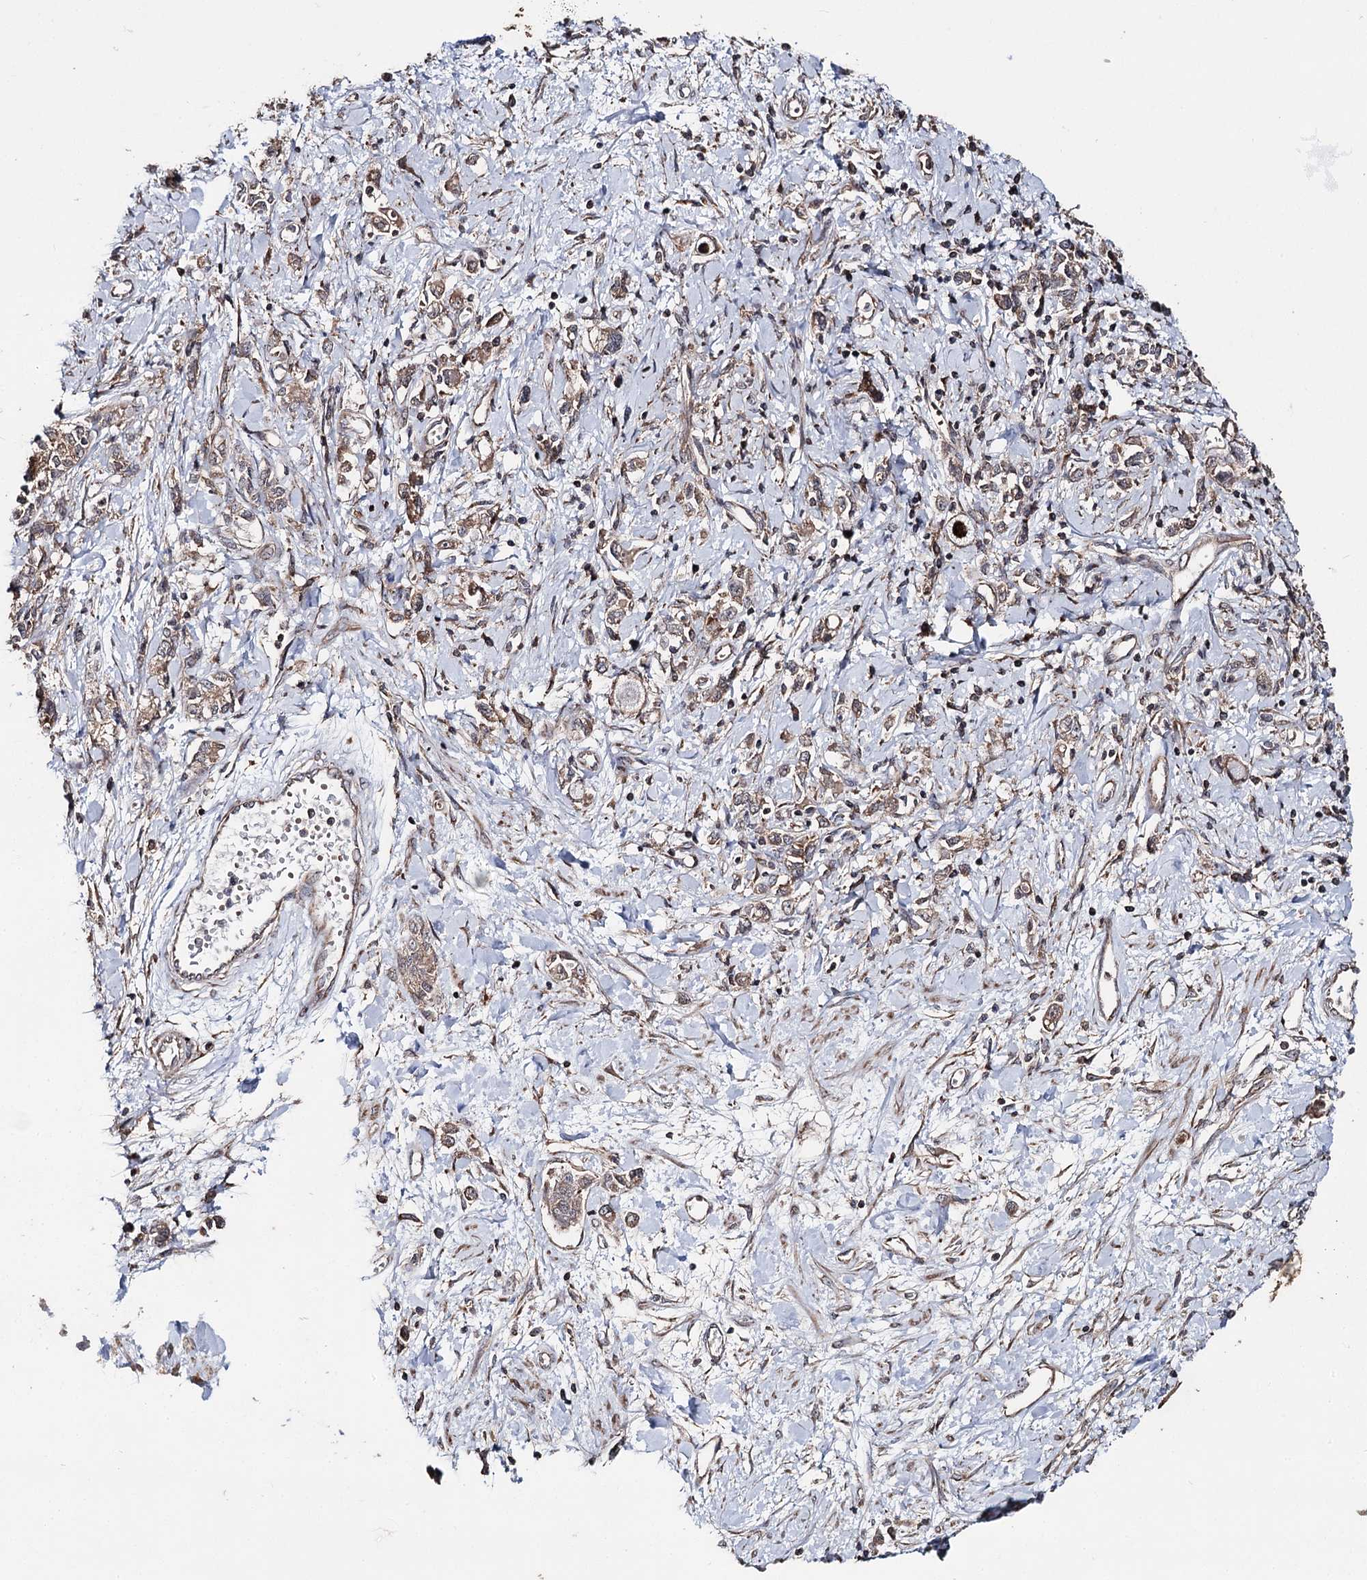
{"staining": {"intensity": "moderate", "quantity": "25%-75%", "location": "cytoplasmic/membranous"}, "tissue": "stomach cancer", "cell_type": "Tumor cells", "image_type": "cancer", "snomed": [{"axis": "morphology", "description": "Adenocarcinoma, NOS"}, {"axis": "topography", "description": "Stomach"}], "caption": "Stomach adenocarcinoma tissue exhibits moderate cytoplasmic/membranous staining in approximately 25%-75% of tumor cells", "gene": "MINDY3", "patient": {"sex": "female", "age": 76}}